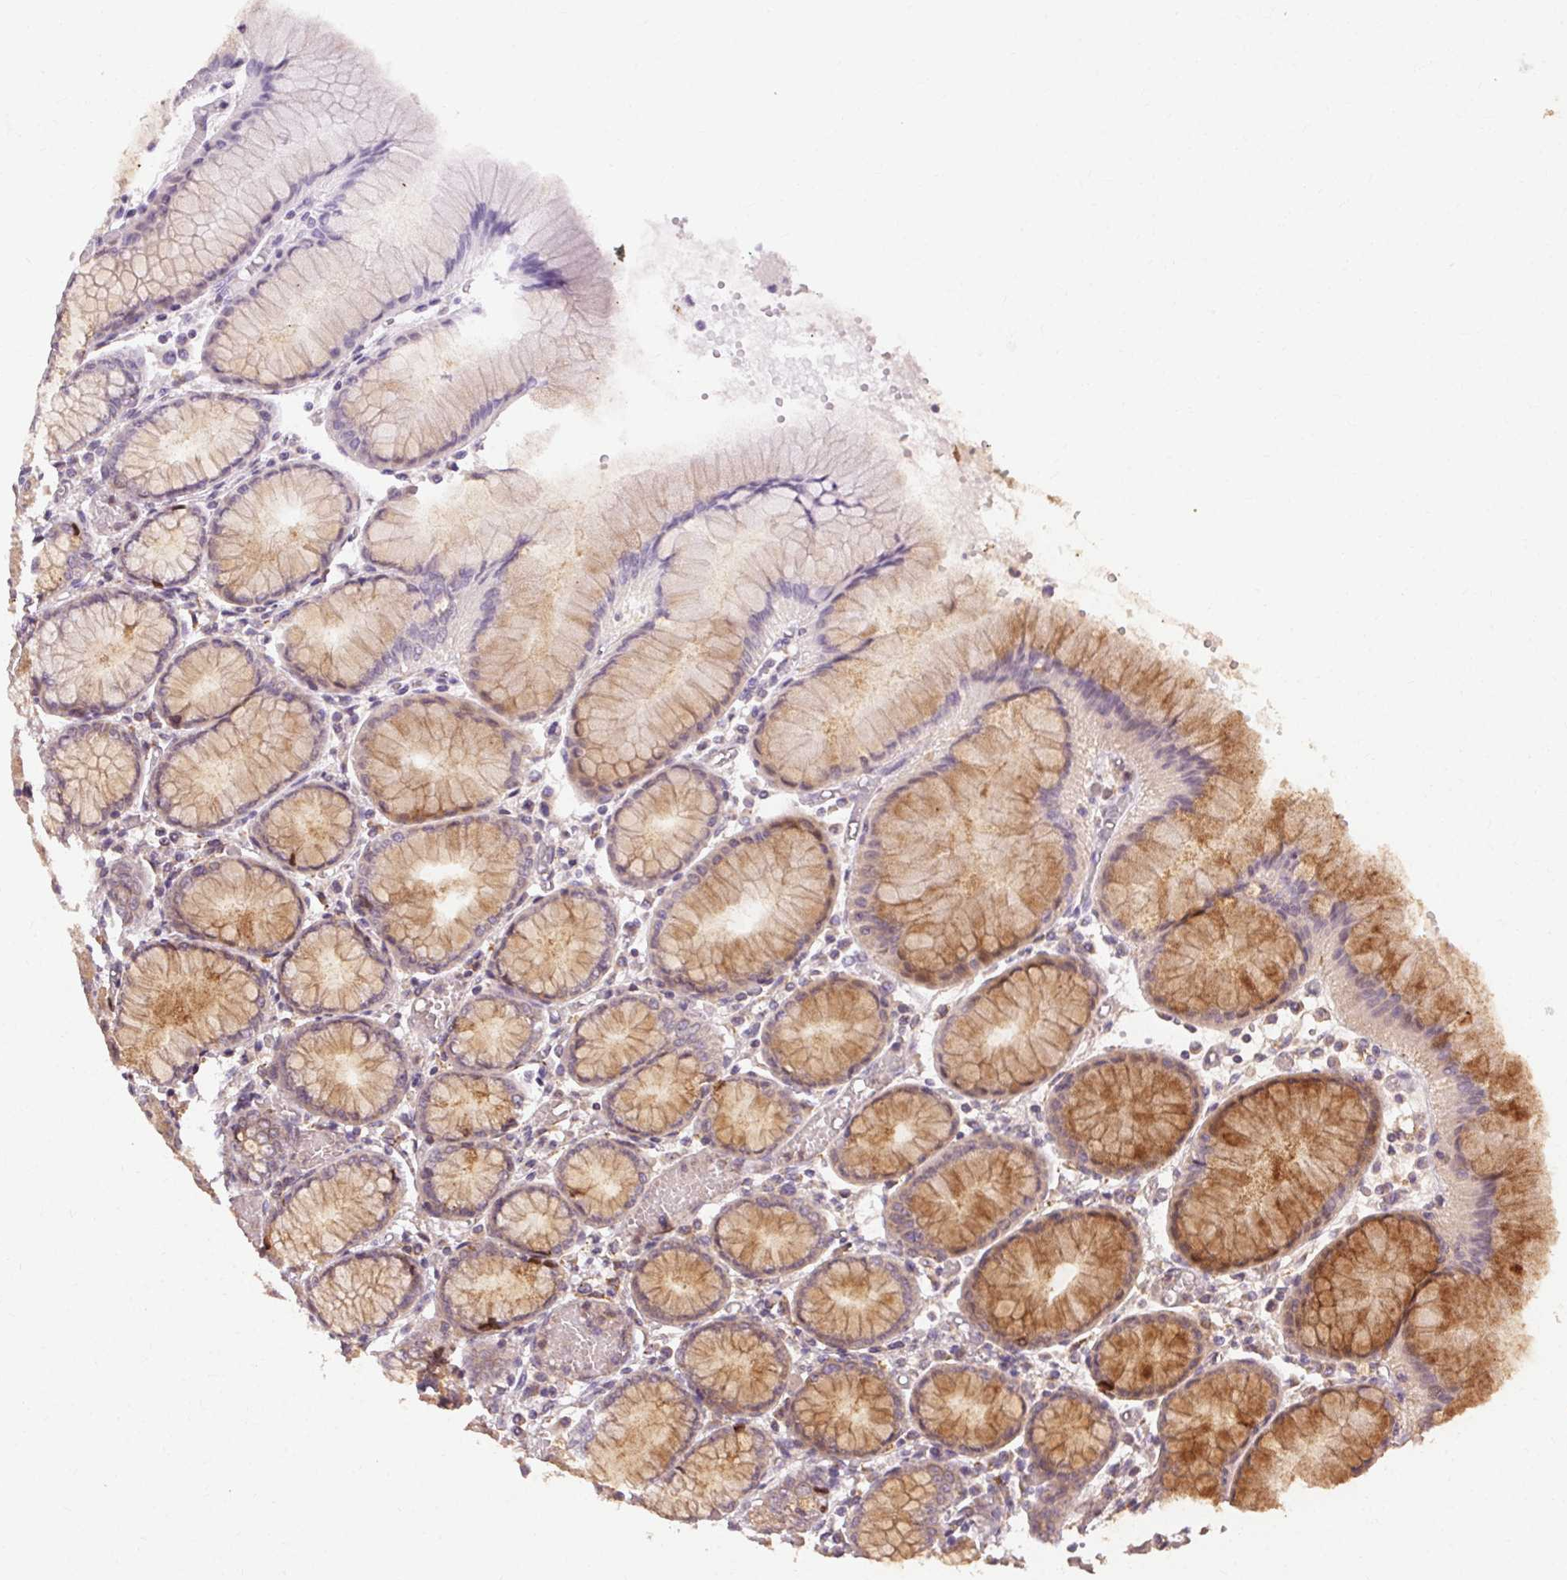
{"staining": {"intensity": "moderate", "quantity": "25%-75%", "location": "cytoplasmic/membranous"}, "tissue": "stomach", "cell_type": "Glandular cells", "image_type": "normal", "snomed": [{"axis": "morphology", "description": "Normal tissue, NOS"}, {"axis": "topography", "description": "Stomach"}], "caption": "Immunohistochemistry (IHC) of normal human stomach demonstrates medium levels of moderate cytoplasmic/membranous positivity in approximately 25%-75% of glandular cells. (Stains: DAB (3,3'-diaminobenzidine) in brown, nuclei in blue, Microscopy: brightfield microscopy at high magnification).", "gene": "REP15", "patient": {"sex": "female", "age": 57}}